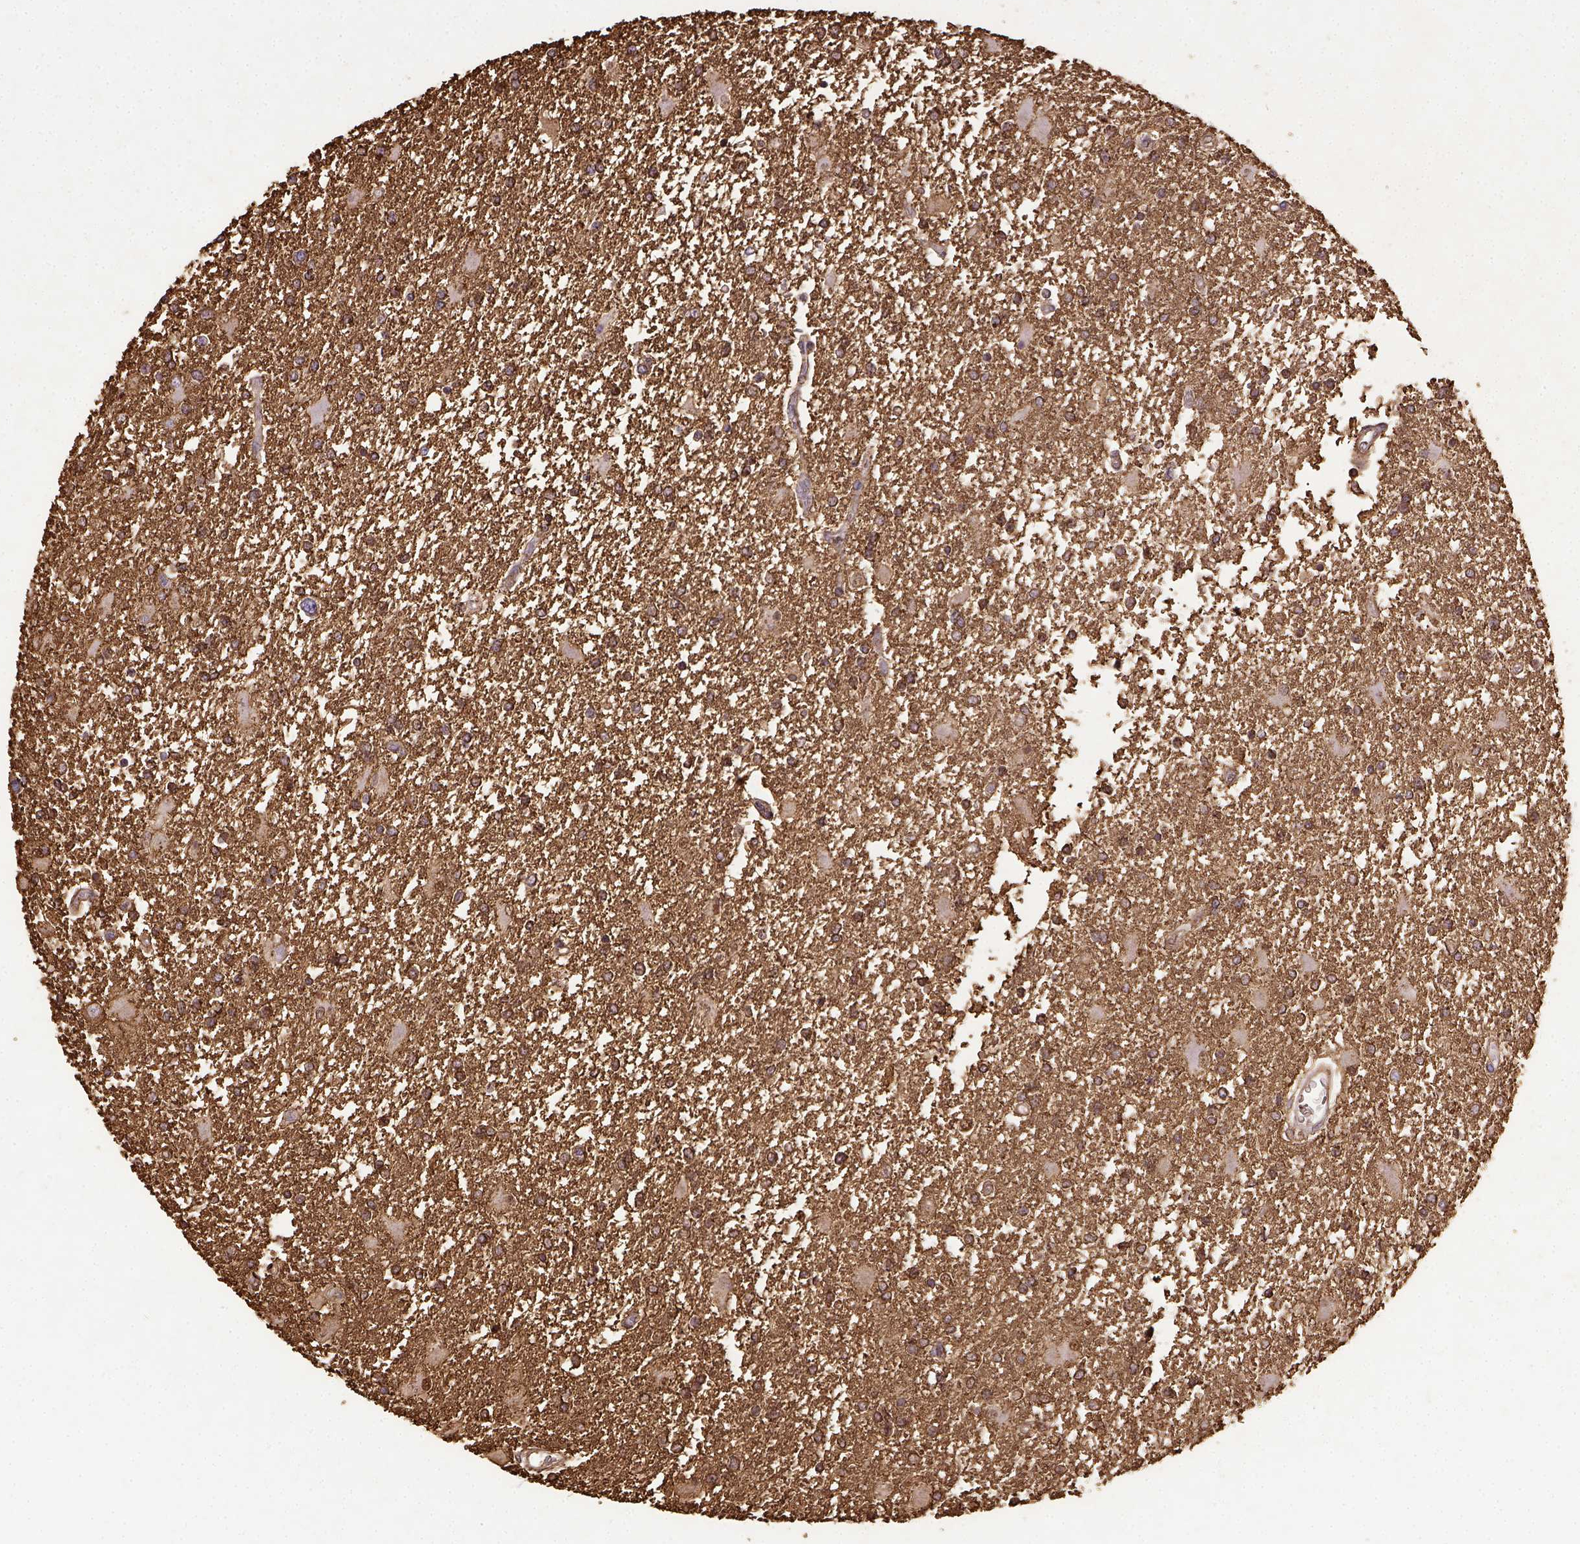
{"staining": {"intensity": "moderate", "quantity": ">75%", "location": "cytoplasmic/membranous"}, "tissue": "glioma", "cell_type": "Tumor cells", "image_type": "cancer", "snomed": [{"axis": "morphology", "description": "Glioma, malignant, High grade"}, {"axis": "topography", "description": "Cerebral cortex"}], "caption": "Brown immunohistochemical staining in malignant glioma (high-grade) shows moderate cytoplasmic/membranous staining in approximately >75% of tumor cells. (DAB (3,3'-diaminobenzidine) IHC with brightfield microscopy, high magnification).", "gene": "B3GAT1", "patient": {"sex": "male", "age": 79}}